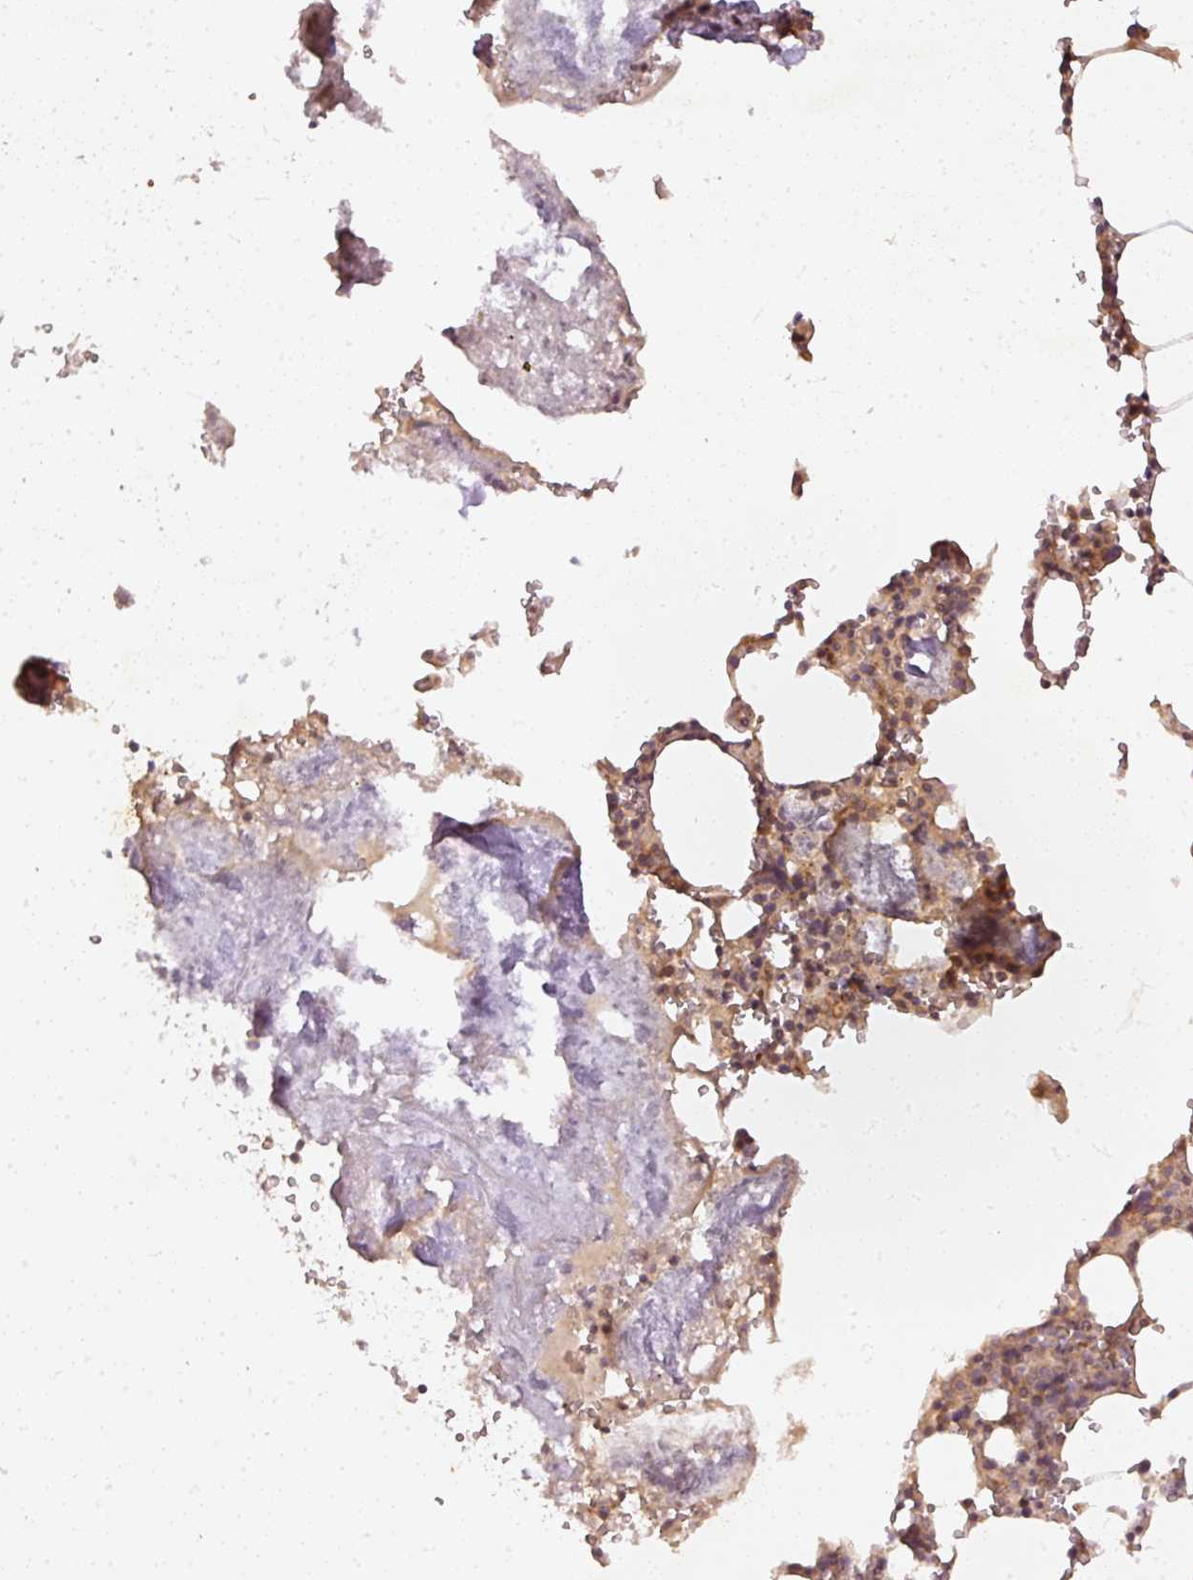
{"staining": {"intensity": "moderate", "quantity": ">75%", "location": "cytoplasmic/membranous,nuclear"}, "tissue": "bone marrow", "cell_type": "Hematopoietic cells", "image_type": "normal", "snomed": [{"axis": "morphology", "description": "Normal tissue, NOS"}, {"axis": "topography", "description": "Bone marrow"}], "caption": "Immunohistochemical staining of unremarkable bone marrow displays medium levels of moderate cytoplasmic/membranous,nuclear positivity in about >75% of hematopoietic cells. (DAB (3,3'-diaminobenzidine) IHC with brightfield microscopy, high magnification).", "gene": "ZNF580", "patient": {"sex": "male", "age": 54}}